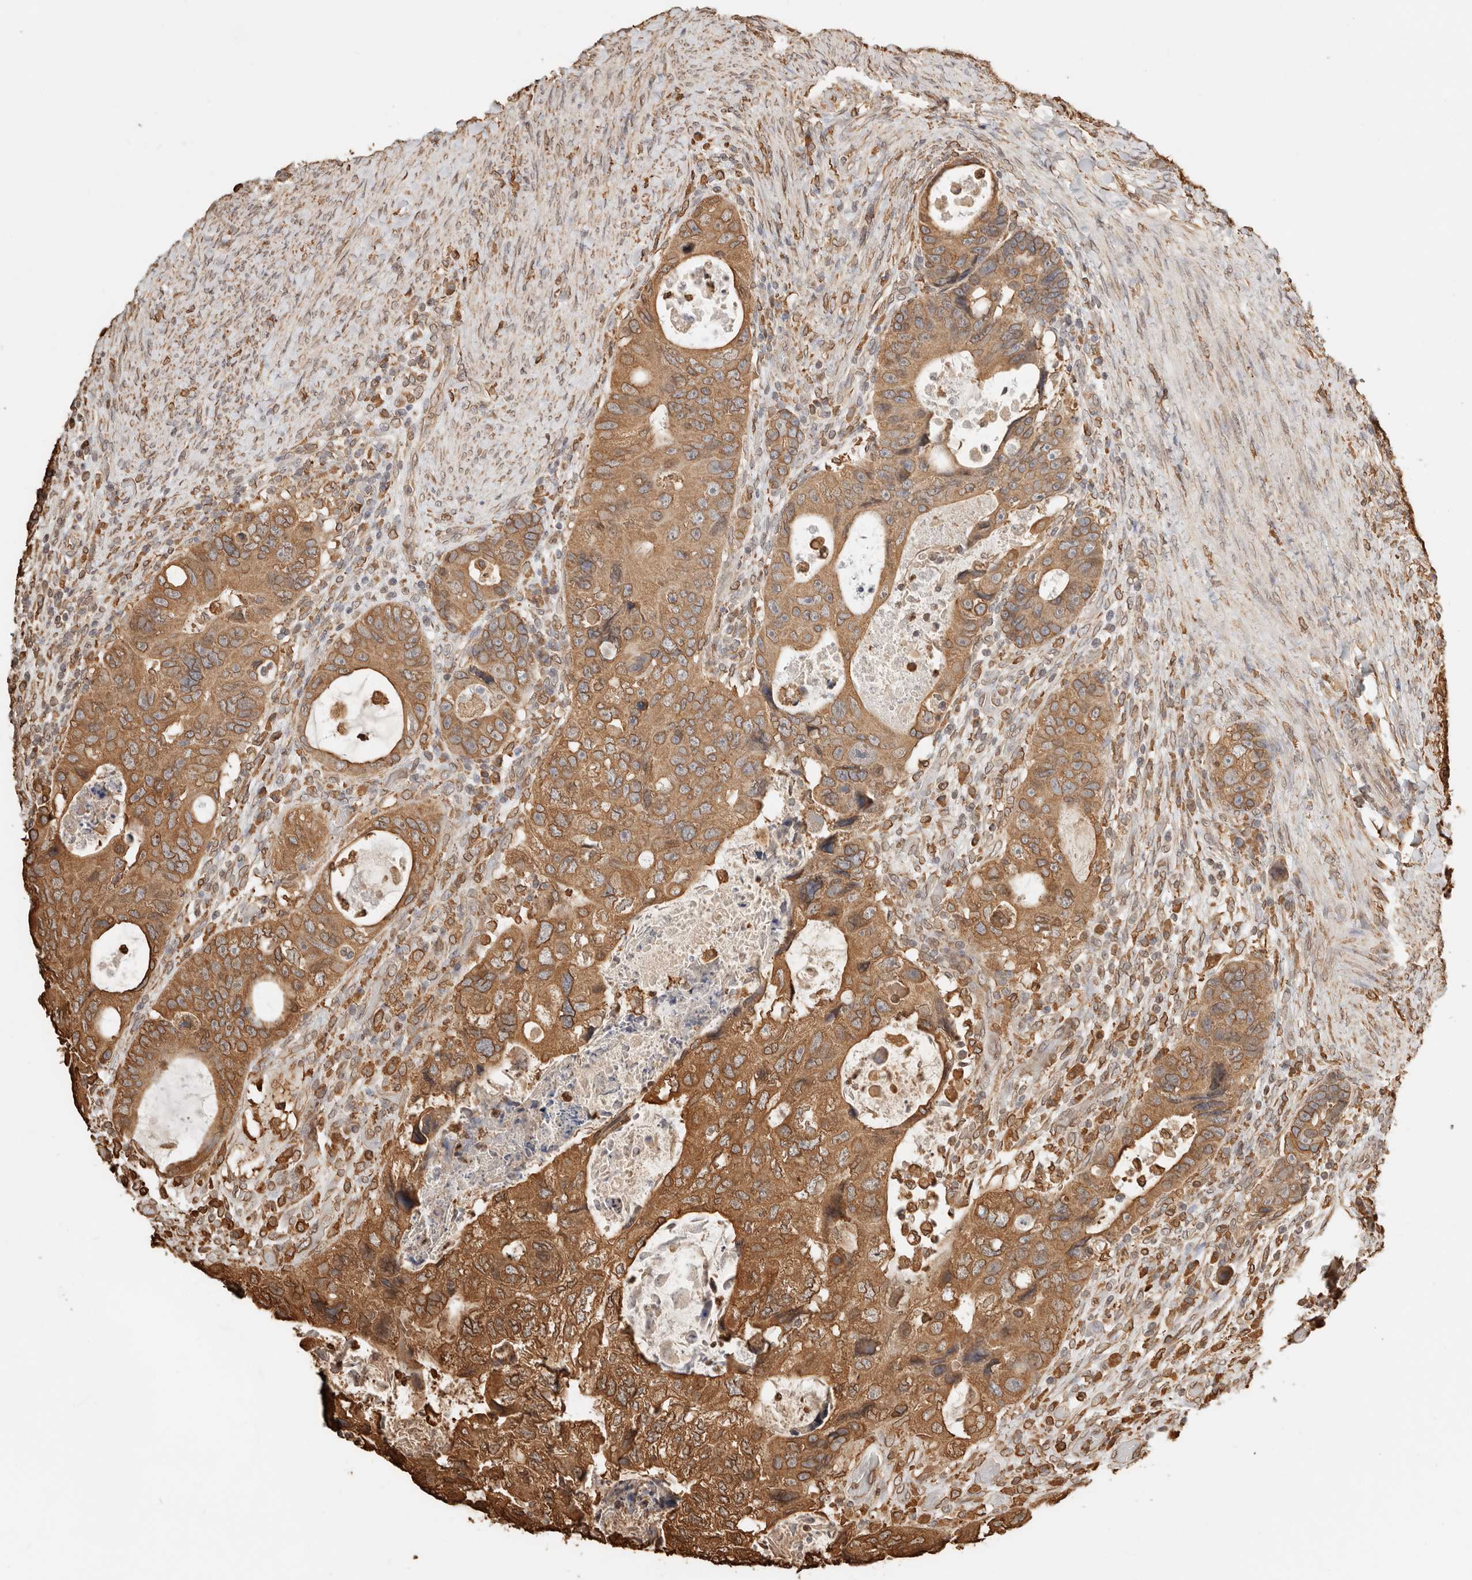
{"staining": {"intensity": "moderate", "quantity": ">75%", "location": "cytoplasmic/membranous"}, "tissue": "colorectal cancer", "cell_type": "Tumor cells", "image_type": "cancer", "snomed": [{"axis": "morphology", "description": "Adenocarcinoma, NOS"}, {"axis": "topography", "description": "Rectum"}], "caption": "Approximately >75% of tumor cells in colorectal cancer show moderate cytoplasmic/membranous protein staining as visualized by brown immunohistochemical staining.", "gene": "ARHGEF10L", "patient": {"sex": "male", "age": 59}}